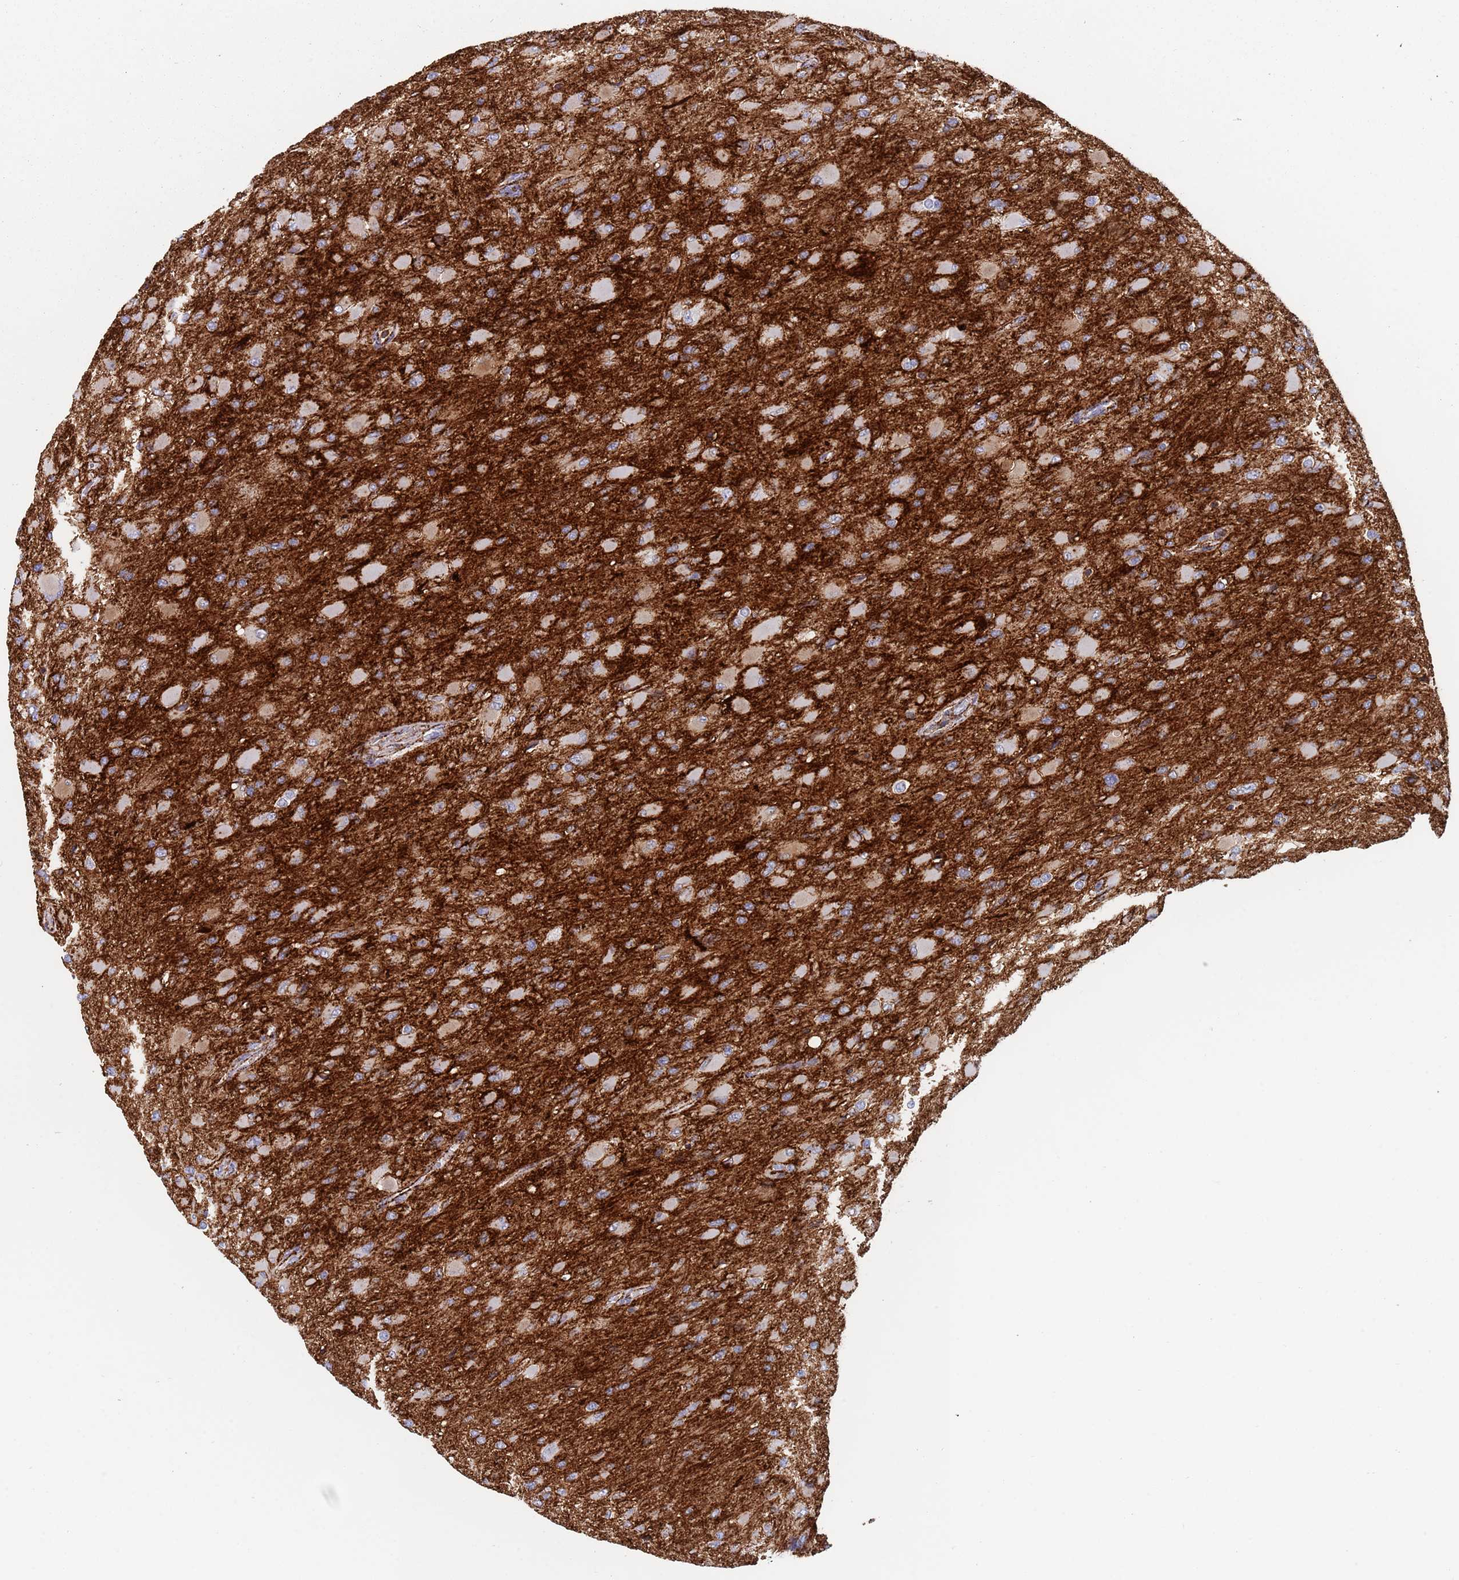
{"staining": {"intensity": "negative", "quantity": "none", "location": "none"}, "tissue": "glioma", "cell_type": "Tumor cells", "image_type": "cancer", "snomed": [{"axis": "morphology", "description": "Glioma, malignant, High grade"}, {"axis": "topography", "description": "Cerebral cortex"}], "caption": "Immunohistochemistry image of neoplastic tissue: human glioma stained with DAB (3,3'-diaminobenzidine) reveals no significant protein expression in tumor cells.", "gene": "RNF144A", "patient": {"sex": "female", "age": 36}}